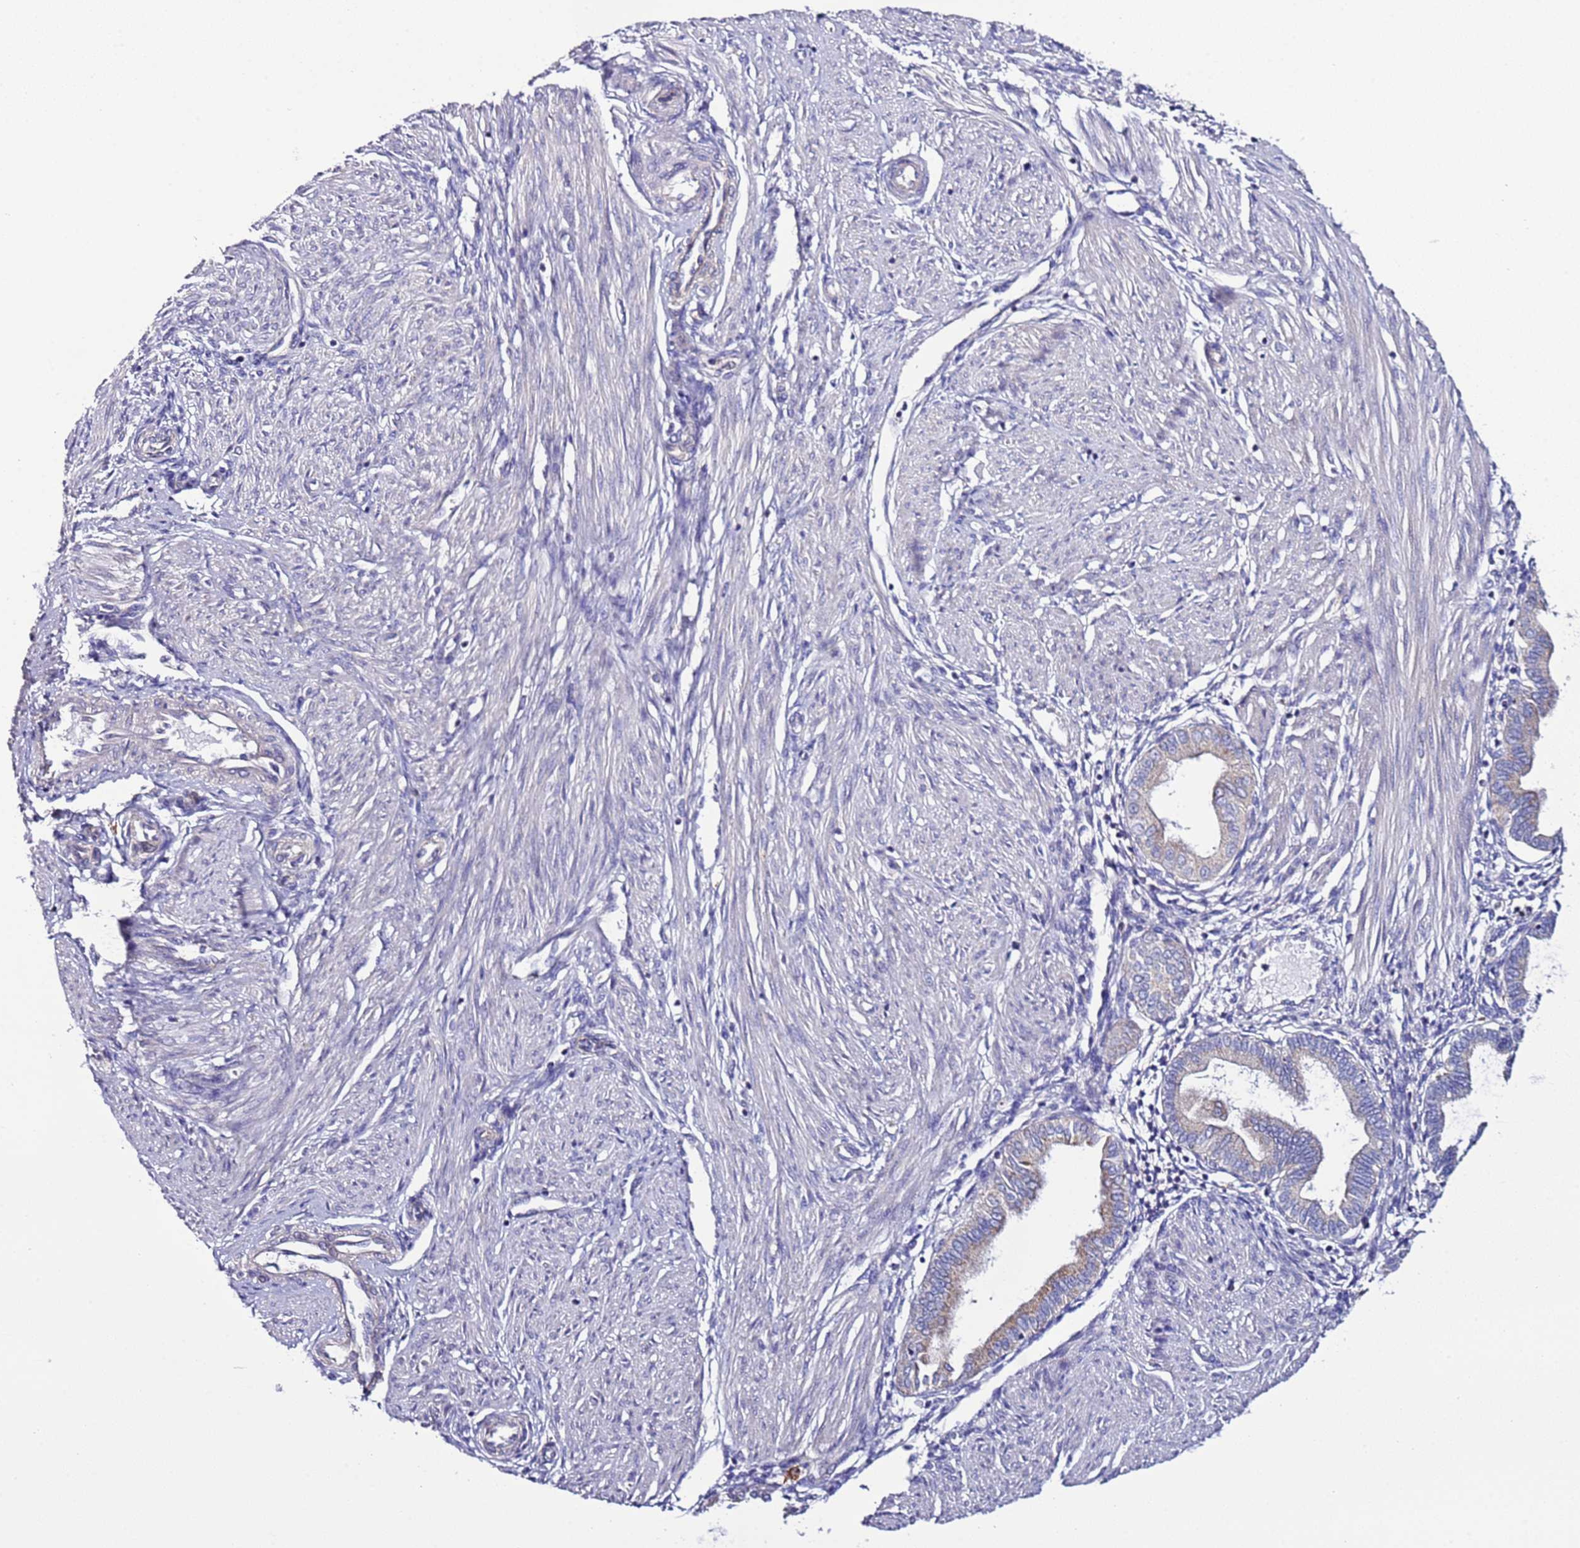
{"staining": {"intensity": "negative", "quantity": "none", "location": "none"}, "tissue": "endometrium", "cell_type": "Cells in endometrial stroma", "image_type": "normal", "snomed": [{"axis": "morphology", "description": "Normal tissue, NOS"}, {"axis": "topography", "description": "Endometrium"}], "caption": "The image shows no significant staining in cells in endometrial stroma of endometrium. (Stains: DAB (3,3'-diaminobenzidine) IHC with hematoxylin counter stain, Microscopy: brightfield microscopy at high magnification).", "gene": "SPCS1", "patient": {"sex": "female", "age": 53}}